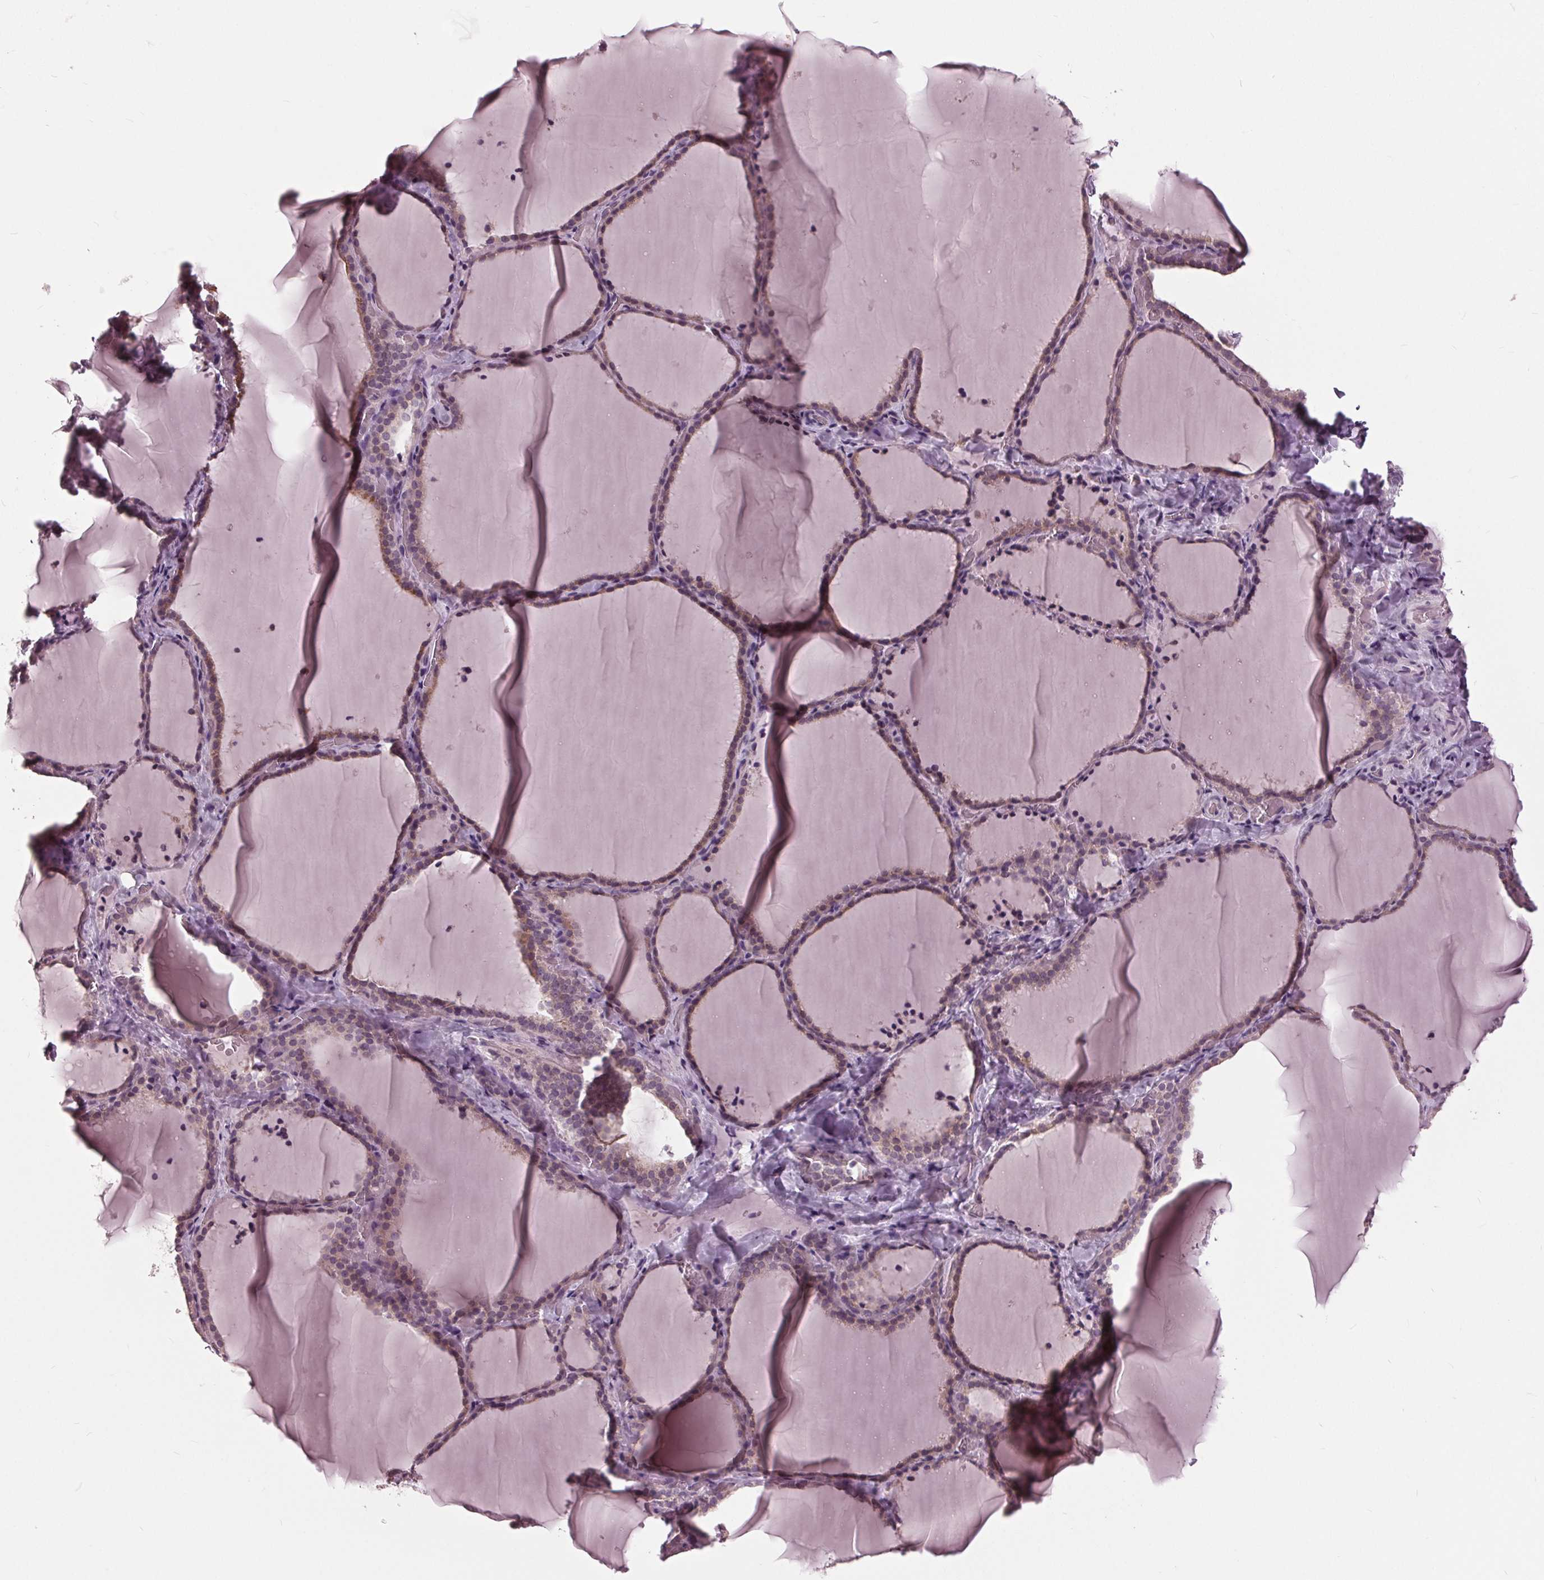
{"staining": {"intensity": "negative", "quantity": "none", "location": "none"}, "tissue": "thyroid gland", "cell_type": "Glandular cells", "image_type": "normal", "snomed": [{"axis": "morphology", "description": "Normal tissue, NOS"}, {"axis": "topography", "description": "Thyroid gland"}], "caption": "The IHC photomicrograph has no significant staining in glandular cells of thyroid gland. (DAB immunohistochemistry, high magnification).", "gene": "SIGLEC6", "patient": {"sex": "female", "age": 22}}